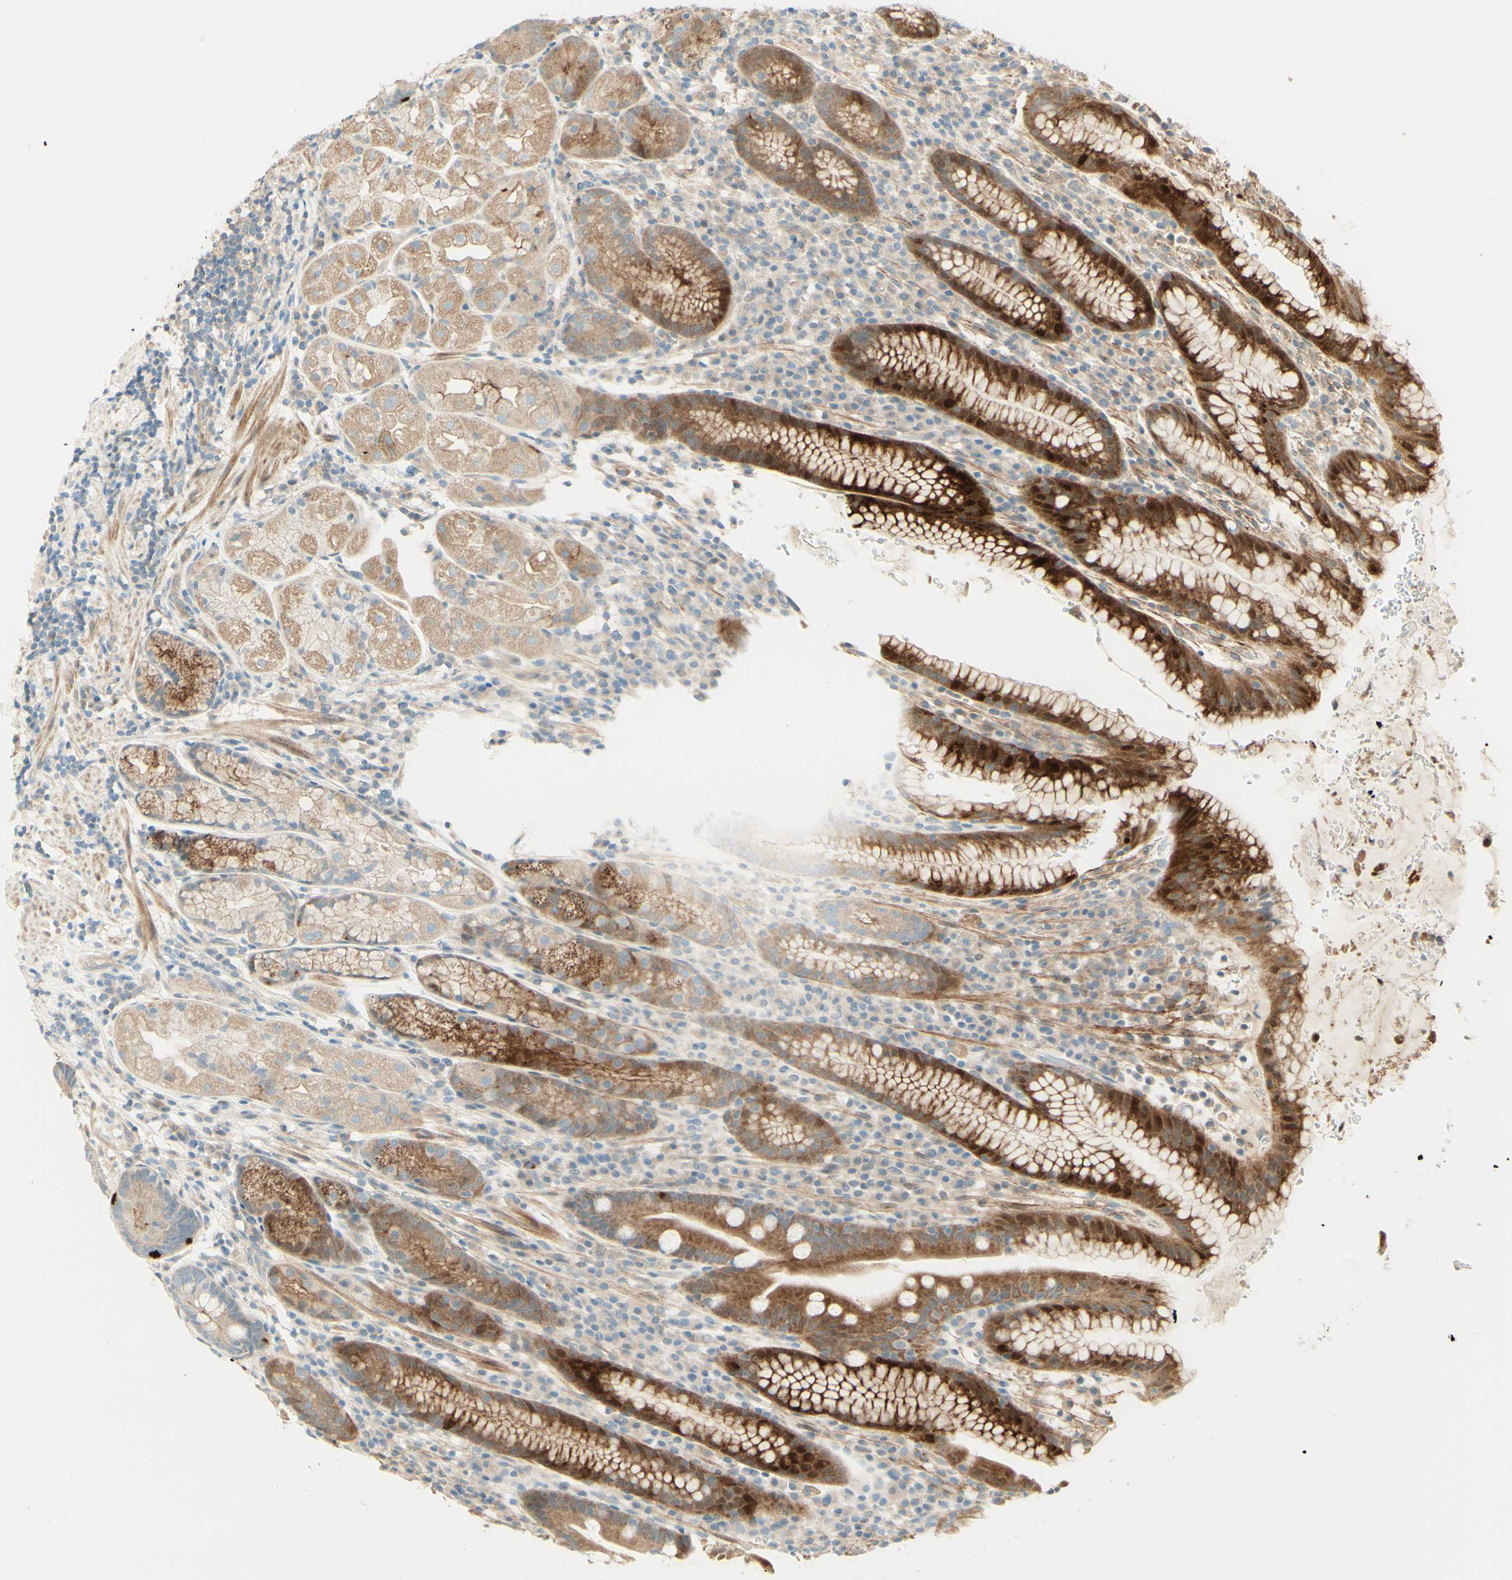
{"staining": {"intensity": "strong", "quantity": "25%-75%", "location": "cytoplasmic/membranous"}, "tissue": "stomach", "cell_type": "Glandular cells", "image_type": "normal", "snomed": [{"axis": "morphology", "description": "Normal tissue, NOS"}, {"axis": "topography", "description": "Stomach, lower"}], "caption": "High-magnification brightfield microscopy of normal stomach stained with DAB (brown) and counterstained with hematoxylin (blue). glandular cells exhibit strong cytoplasmic/membranous expression is identified in approximately25%-75% of cells.", "gene": "PROM1", "patient": {"sex": "male", "age": 52}}